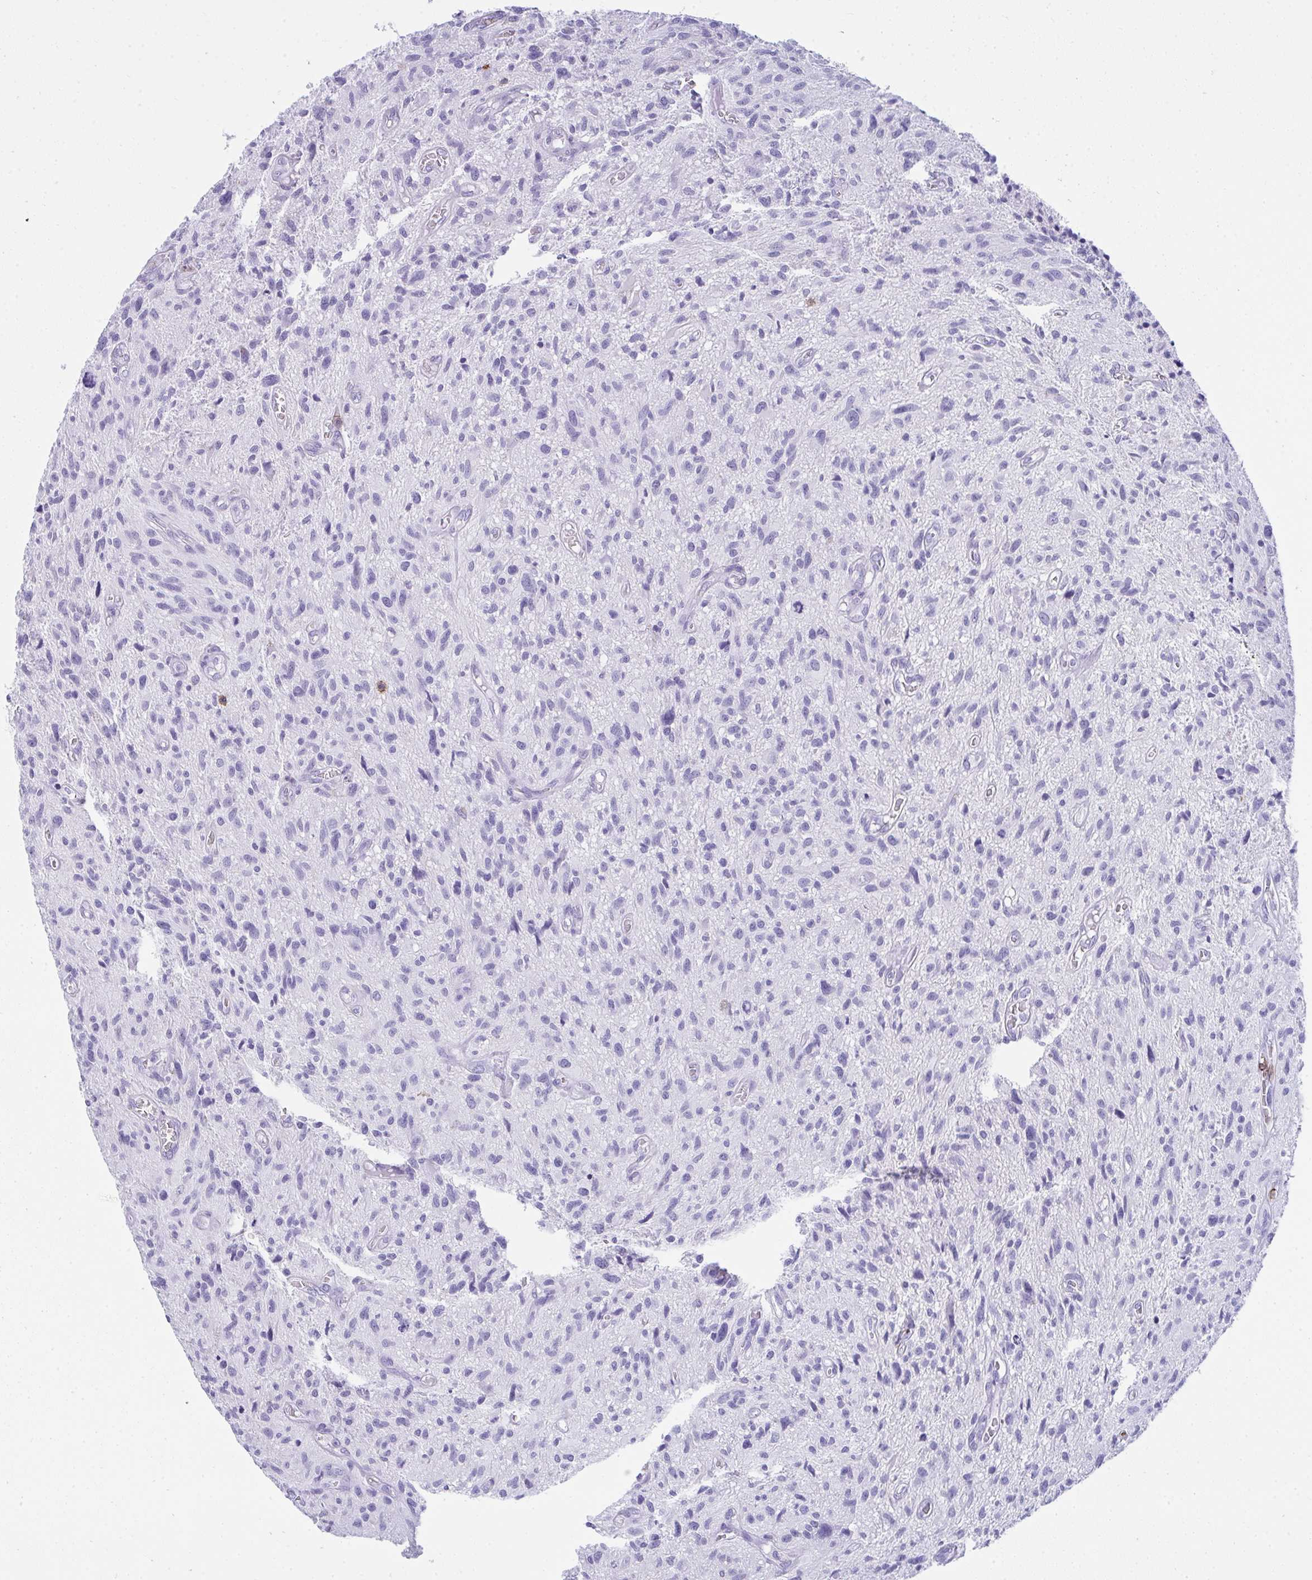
{"staining": {"intensity": "negative", "quantity": "none", "location": "none"}, "tissue": "glioma", "cell_type": "Tumor cells", "image_type": "cancer", "snomed": [{"axis": "morphology", "description": "Glioma, malignant, High grade"}, {"axis": "topography", "description": "Brain"}], "caption": "Immunohistochemical staining of glioma reveals no significant expression in tumor cells.", "gene": "SPN", "patient": {"sex": "male", "age": 75}}